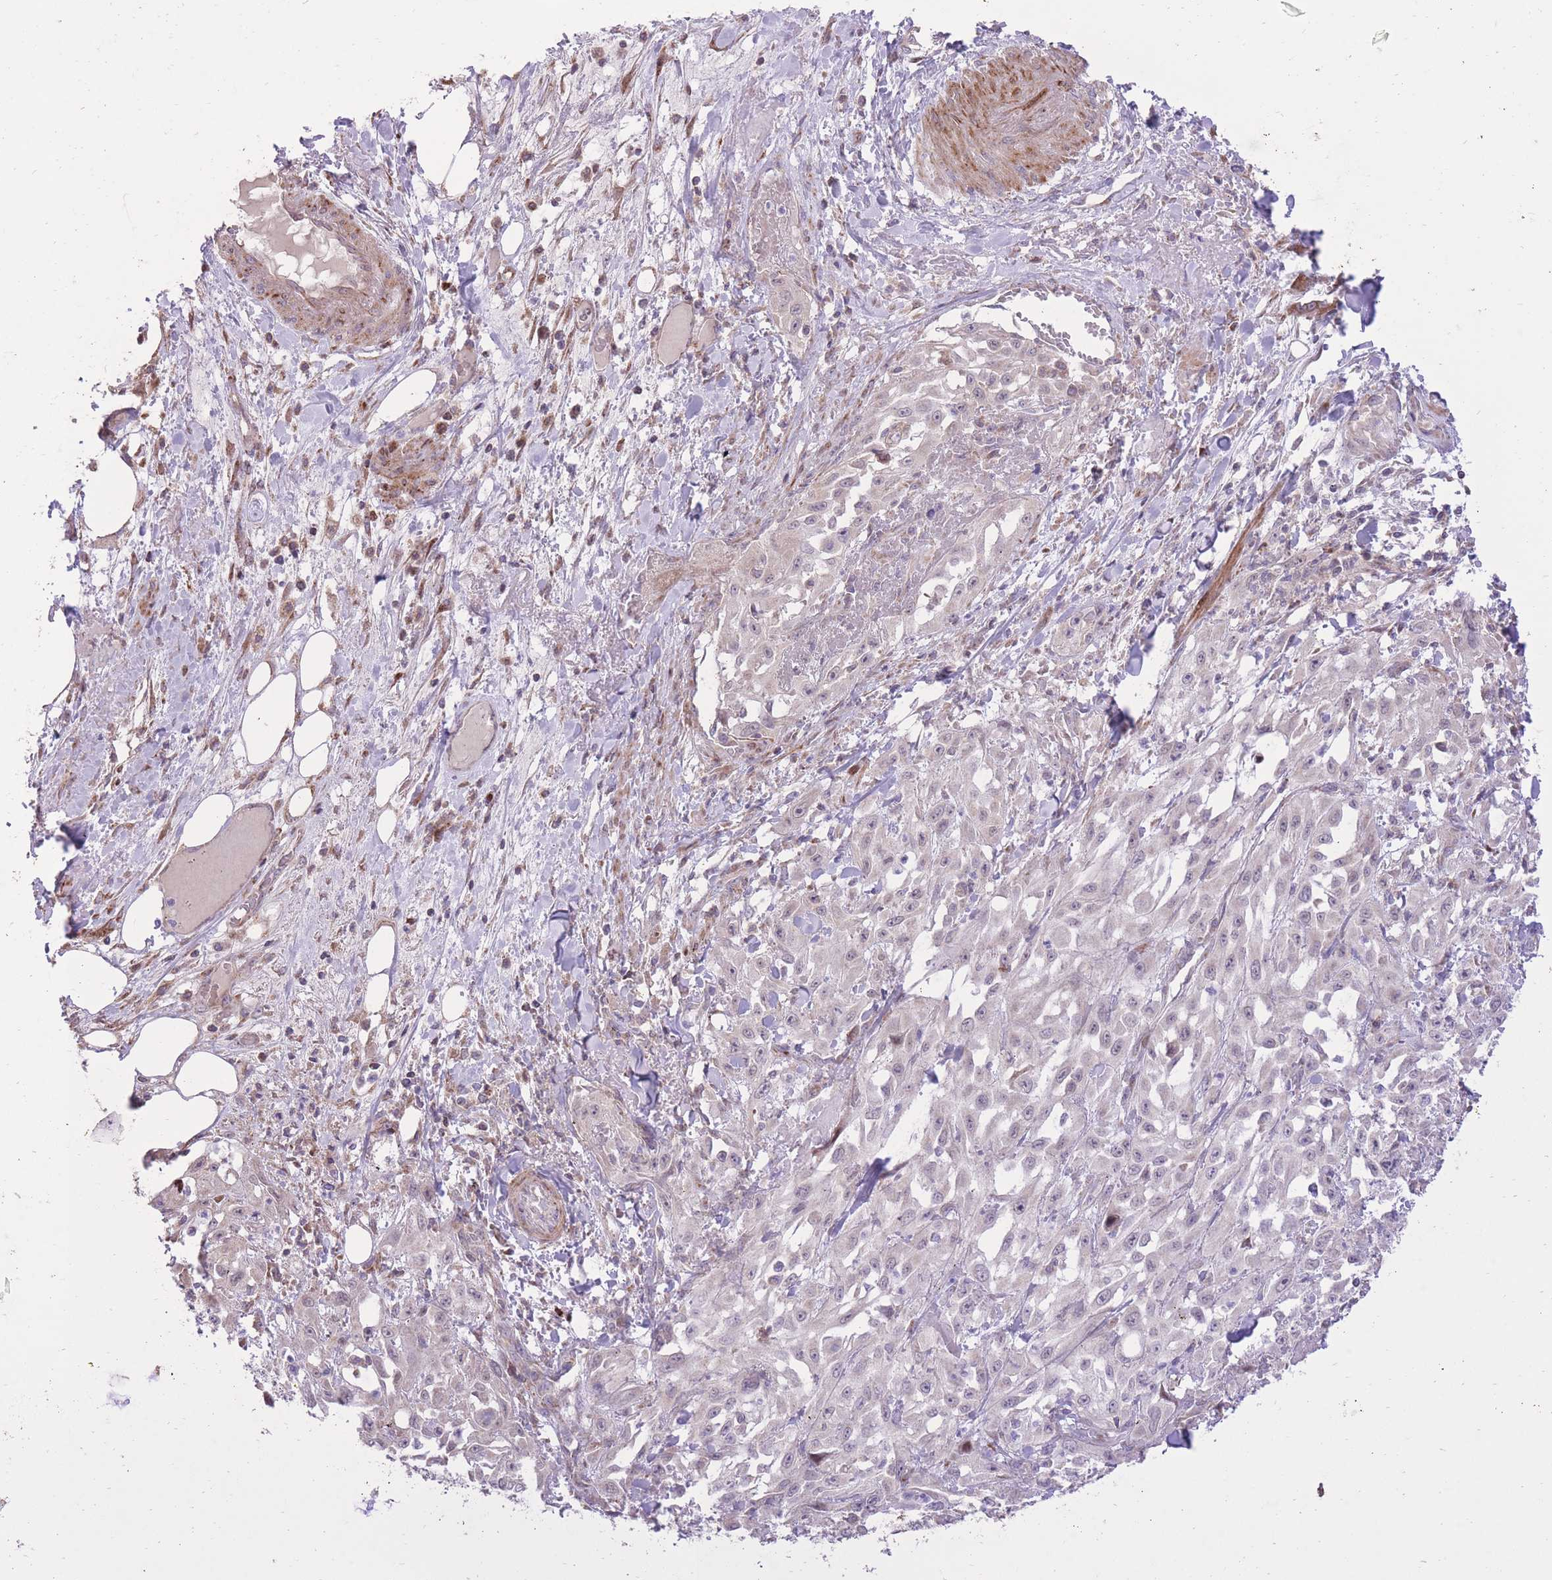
{"staining": {"intensity": "negative", "quantity": "none", "location": "none"}, "tissue": "skin cancer", "cell_type": "Tumor cells", "image_type": "cancer", "snomed": [{"axis": "morphology", "description": "Squamous cell carcinoma, NOS"}, {"axis": "morphology", "description": "Squamous cell carcinoma, metastatic, NOS"}, {"axis": "topography", "description": "Skin"}, {"axis": "topography", "description": "Lymph node"}], "caption": "Immunohistochemistry of human skin metastatic squamous cell carcinoma shows no staining in tumor cells.", "gene": "SLC4A4", "patient": {"sex": "male", "age": 75}}